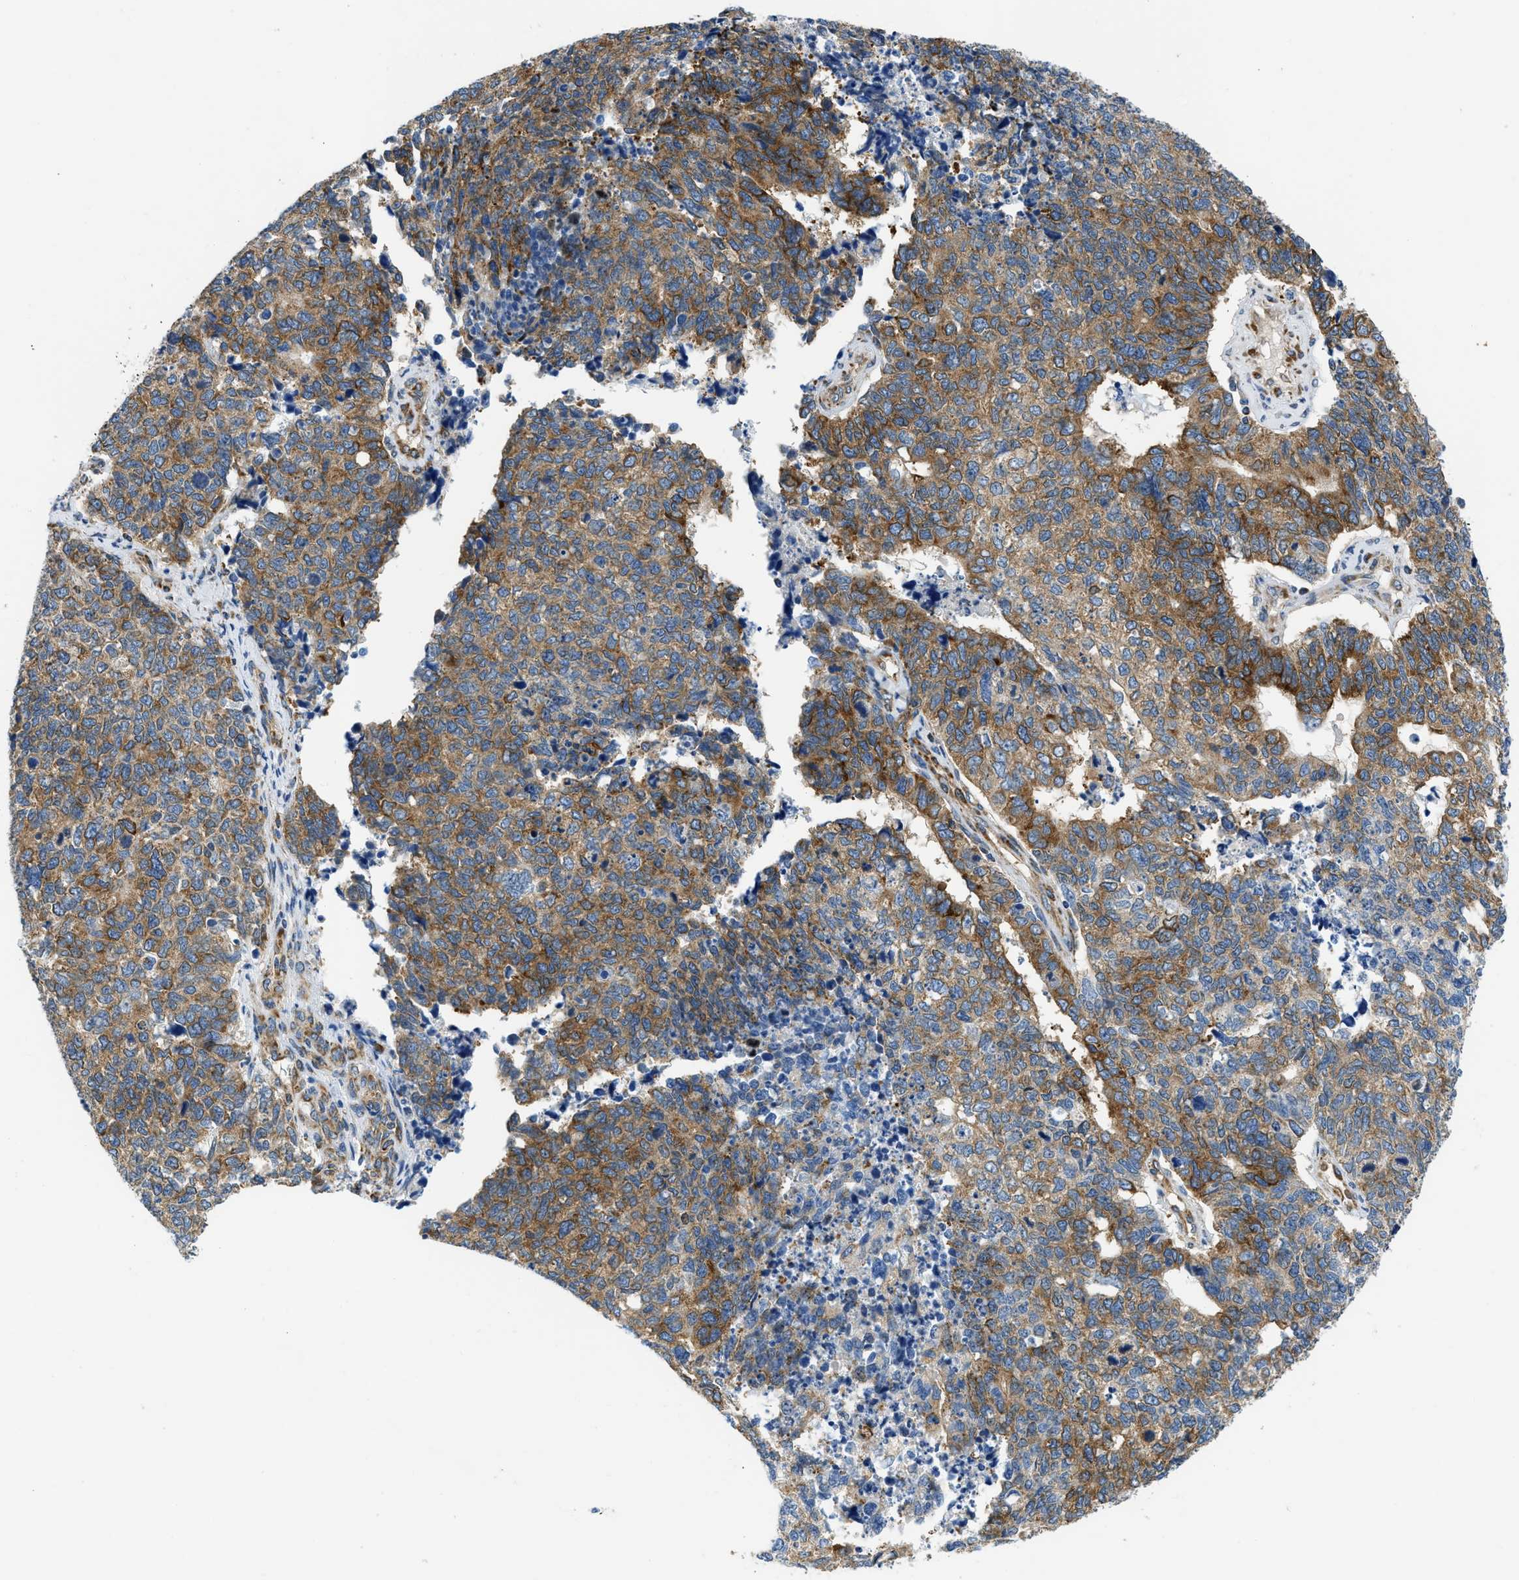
{"staining": {"intensity": "moderate", "quantity": ">75%", "location": "cytoplasmic/membranous"}, "tissue": "cervical cancer", "cell_type": "Tumor cells", "image_type": "cancer", "snomed": [{"axis": "morphology", "description": "Squamous cell carcinoma, NOS"}, {"axis": "topography", "description": "Cervix"}], "caption": "Immunohistochemical staining of cervical cancer (squamous cell carcinoma) shows medium levels of moderate cytoplasmic/membranous protein staining in about >75% of tumor cells.", "gene": "CAMKK2", "patient": {"sex": "female", "age": 63}}